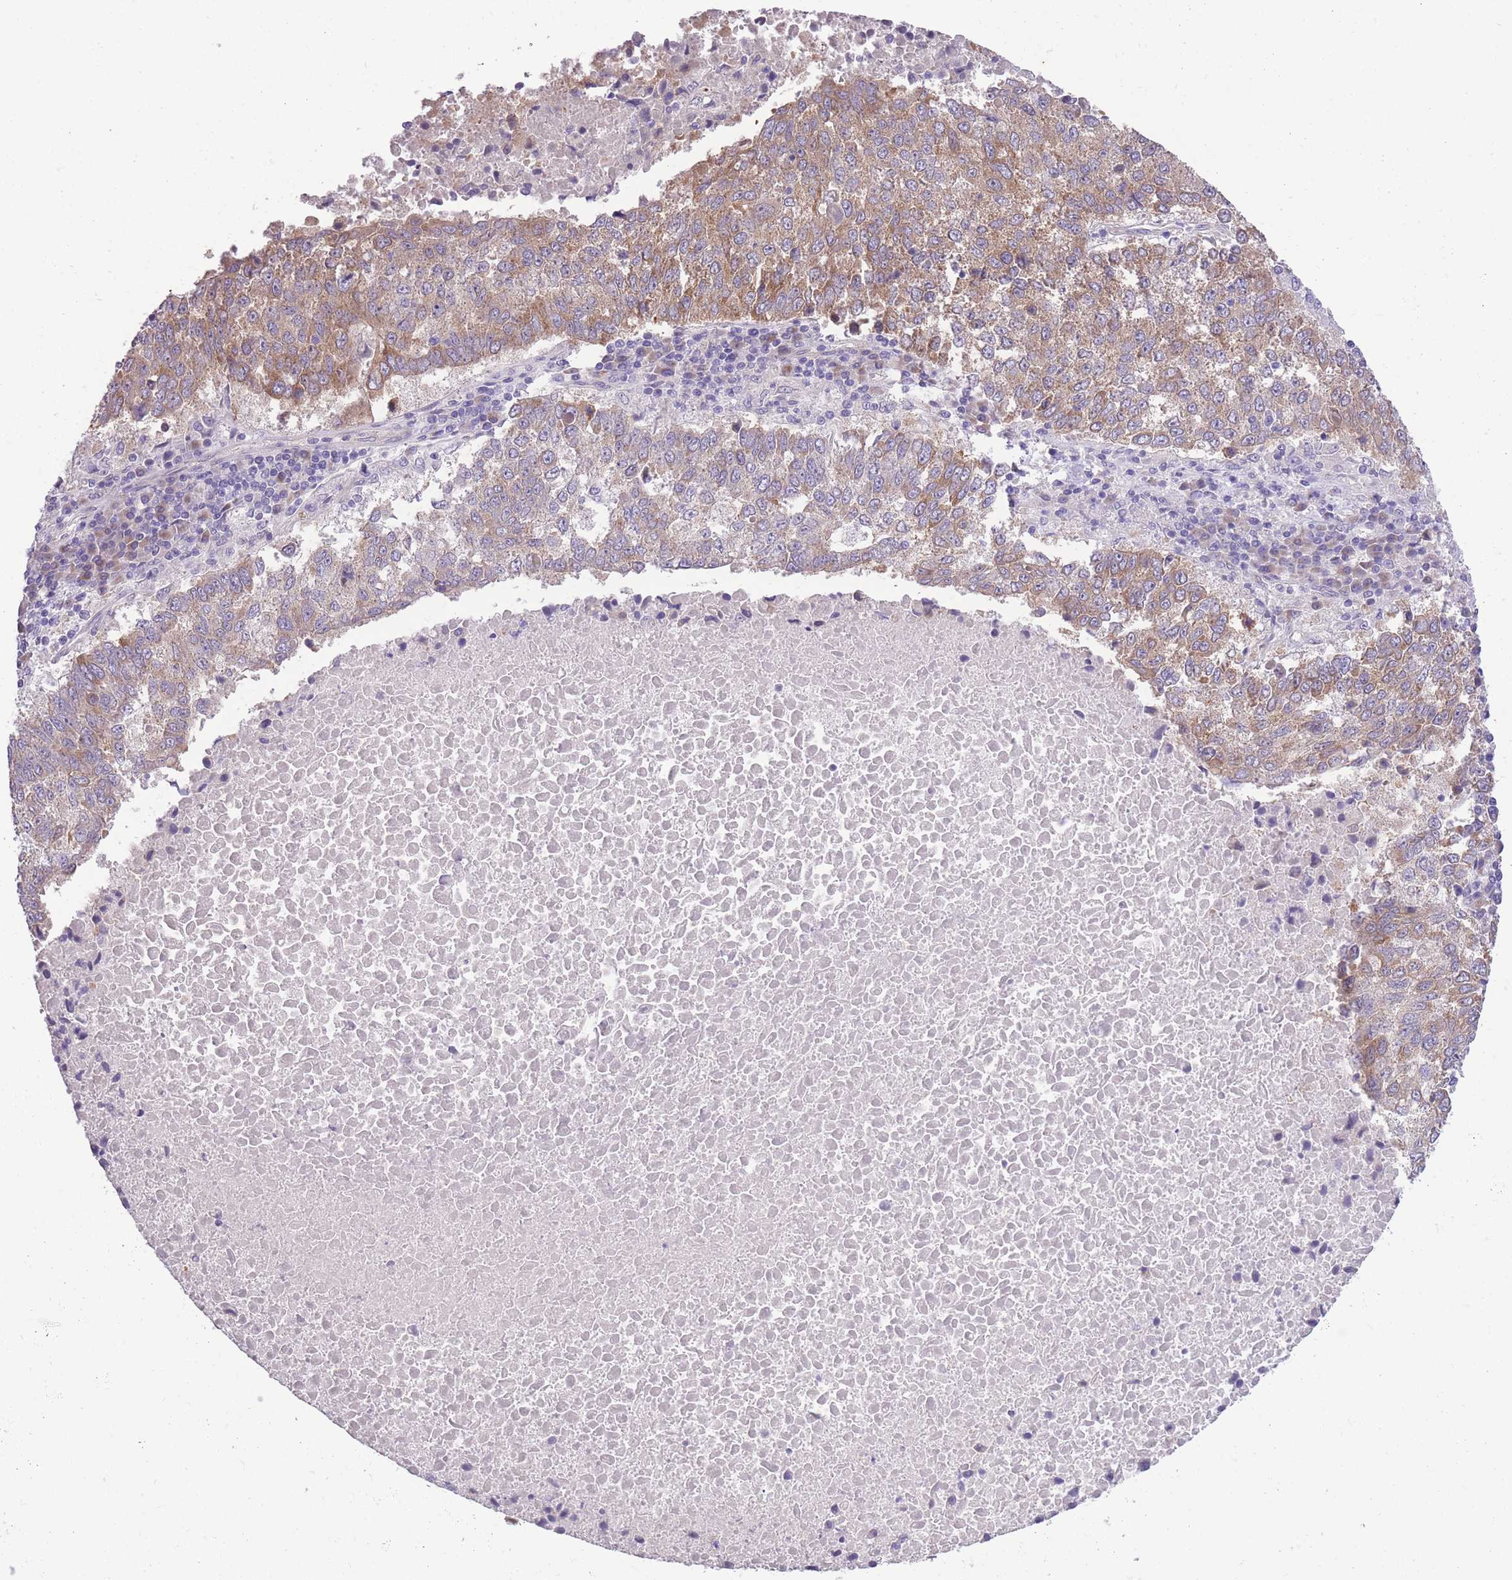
{"staining": {"intensity": "moderate", "quantity": ">75%", "location": "cytoplasmic/membranous"}, "tissue": "lung cancer", "cell_type": "Tumor cells", "image_type": "cancer", "snomed": [{"axis": "morphology", "description": "Squamous cell carcinoma, NOS"}, {"axis": "topography", "description": "Lung"}], "caption": "Squamous cell carcinoma (lung) tissue displays moderate cytoplasmic/membranous positivity in about >75% of tumor cells, visualized by immunohistochemistry.", "gene": "WWOX", "patient": {"sex": "male", "age": 73}}